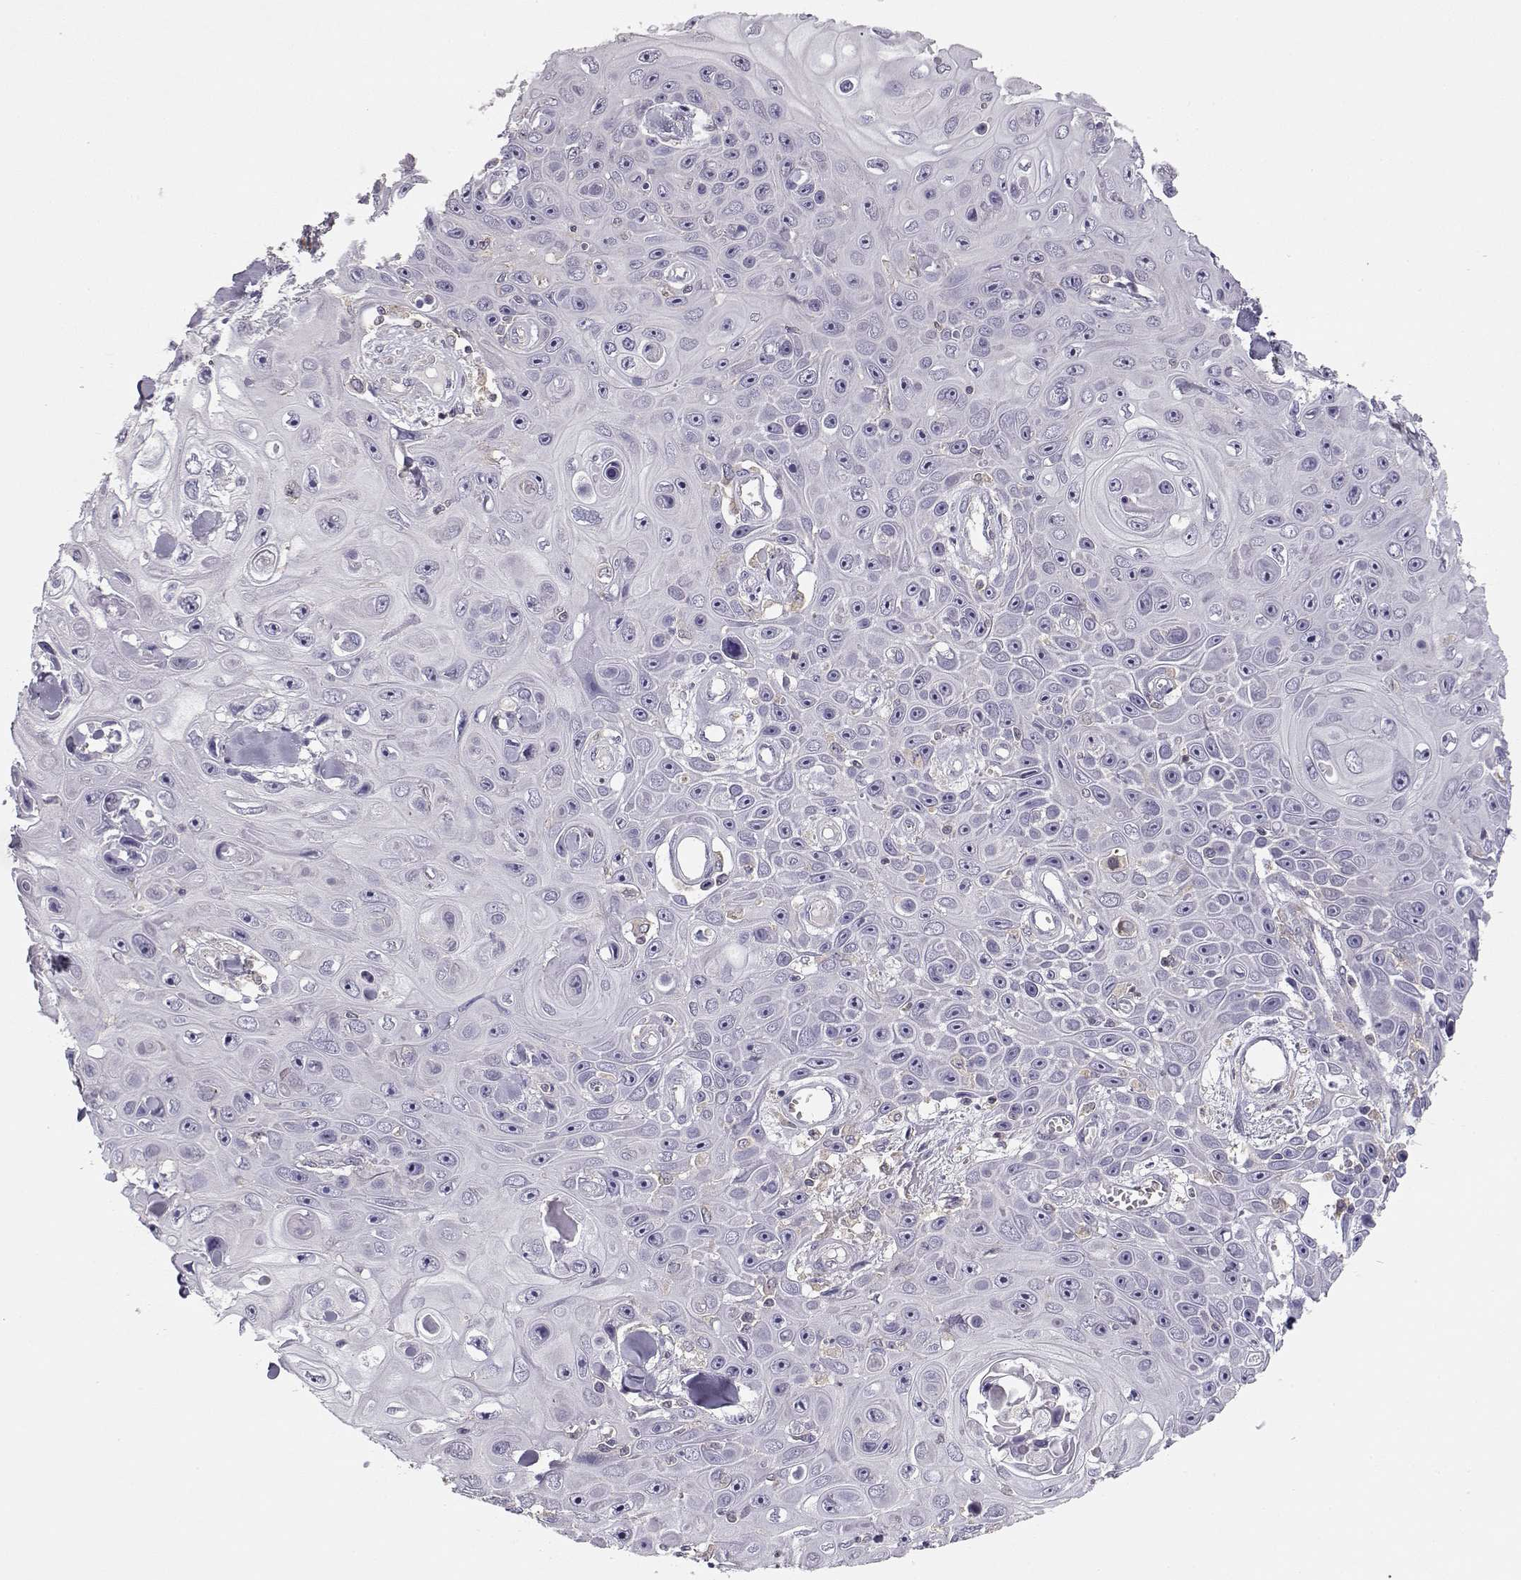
{"staining": {"intensity": "negative", "quantity": "none", "location": "none"}, "tissue": "skin cancer", "cell_type": "Tumor cells", "image_type": "cancer", "snomed": [{"axis": "morphology", "description": "Squamous cell carcinoma, NOS"}, {"axis": "topography", "description": "Skin"}], "caption": "The photomicrograph shows no staining of tumor cells in skin squamous cell carcinoma. The staining is performed using DAB brown chromogen with nuclei counter-stained in using hematoxylin.", "gene": "VAV1", "patient": {"sex": "male", "age": 82}}